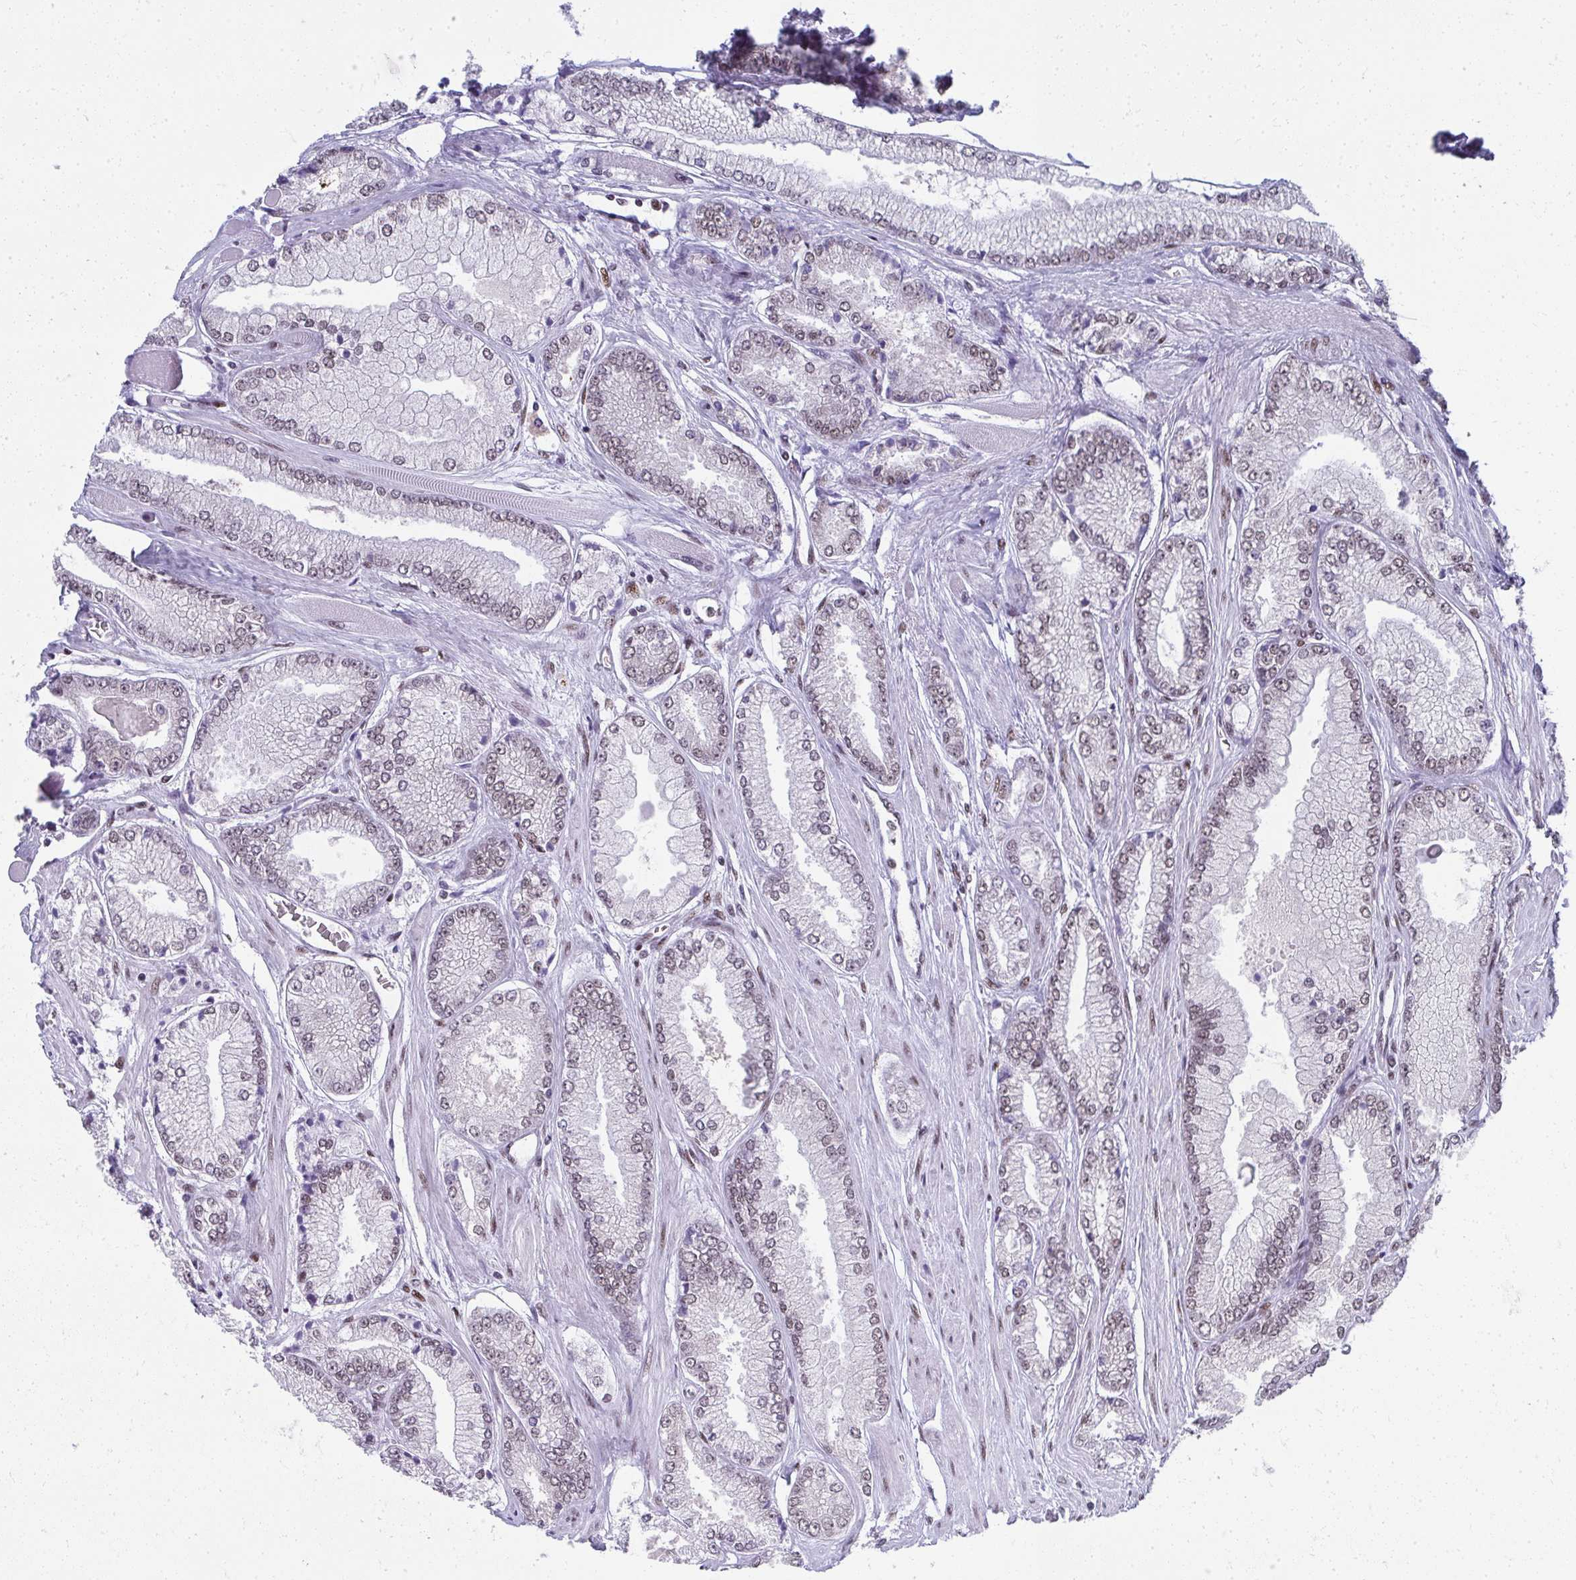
{"staining": {"intensity": "weak", "quantity": "<25%", "location": "nuclear"}, "tissue": "prostate cancer", "cell_type": "Tumor cells", "image_type": "cancer", "snomed": [{"axis": "morphology", "description": "Adenocarcinoma, Low grade"}, {"axis": "topography", "description": "Prostate"}], "caption": "Immunohistochemistry histopathology image of prostate cancer (adenocarcinoma (low-grade)) stained for a protein (brown), which exhibits no positivity in tumor cells.", "gene": "CREBBP", "patient": {"sex": "male", "age": 67}}